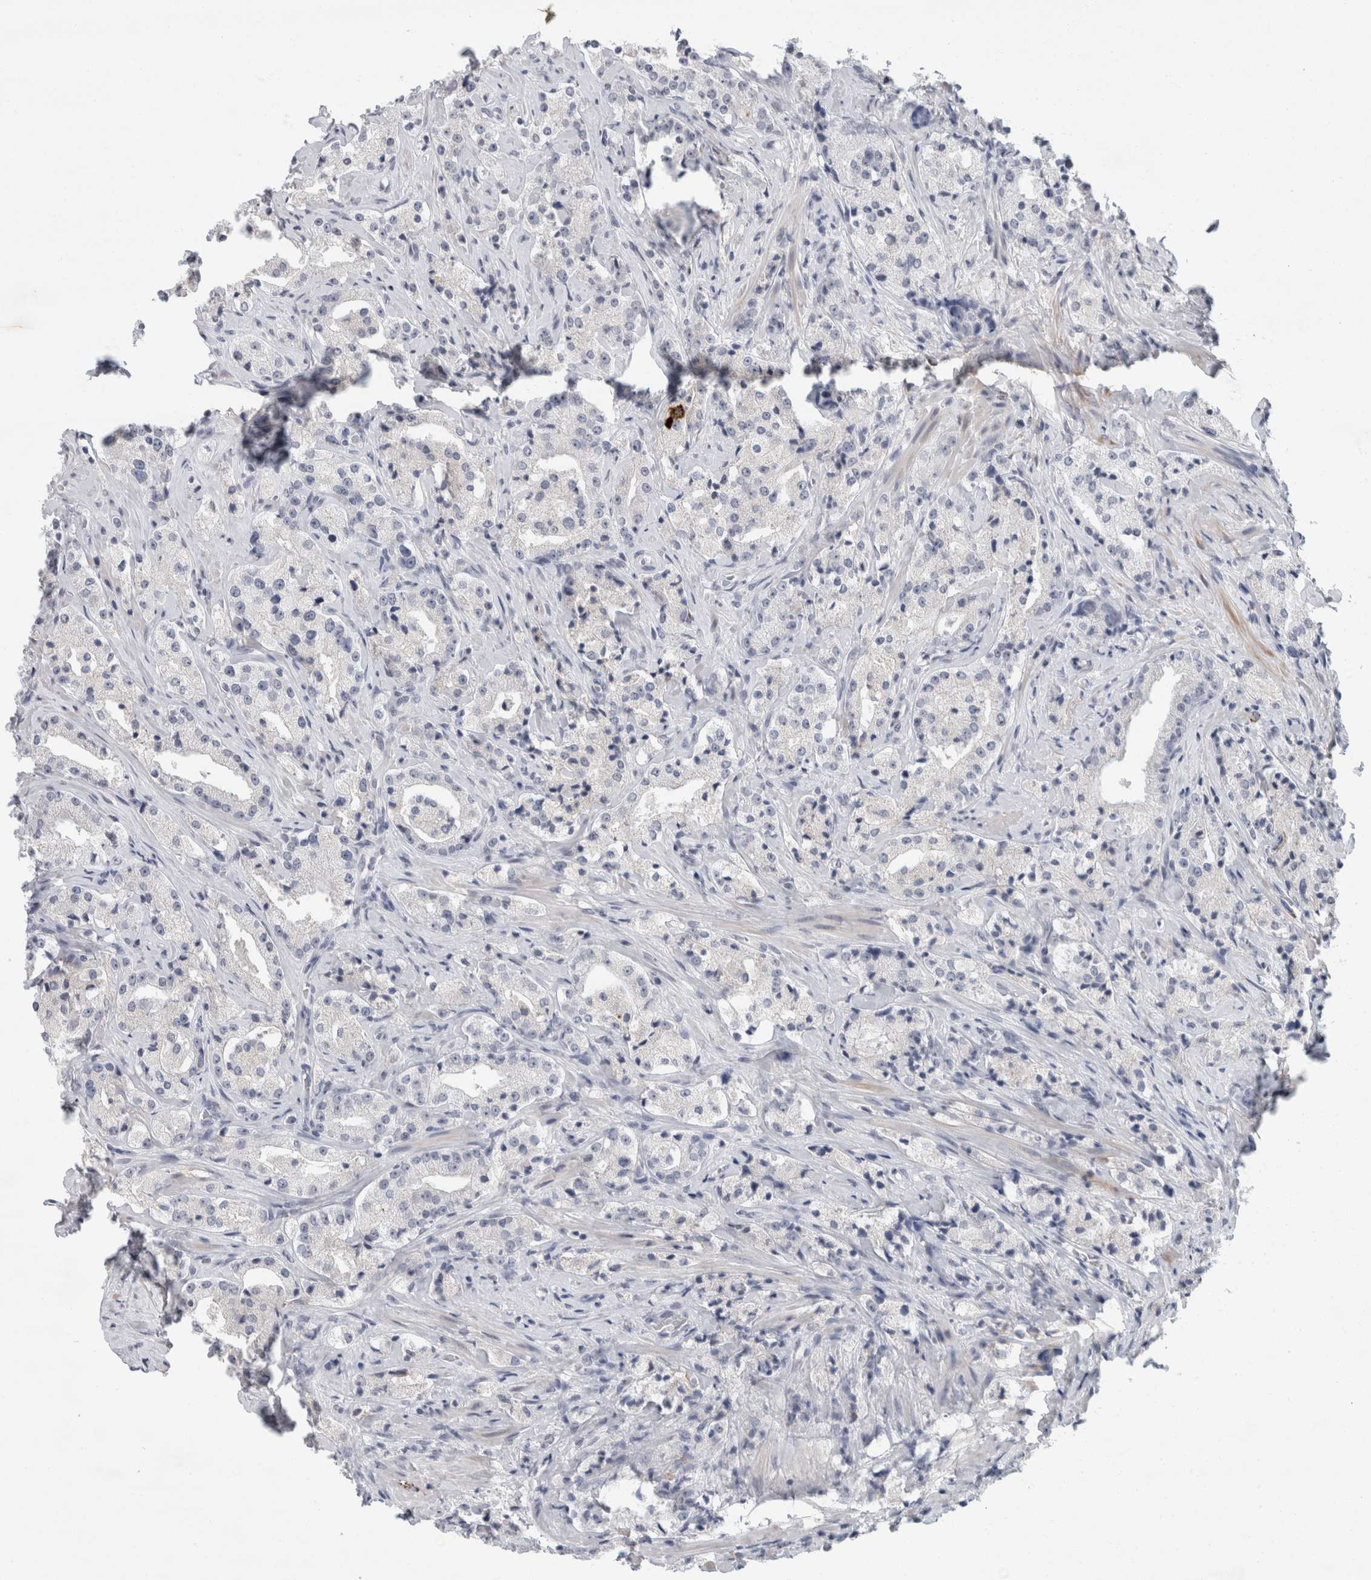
{"staining": {"intensity": "negative", "quantity": "none", "location": "none"}, "tissue": "prostate cancer", "cell_type": "Tumor cells", "image_type": "cancer", "snomed": [{"axis": "morphology", "description": "Adenocarcinoma, High grade"}, {"axis": "topography", "description": "Prostate"}], "caption": "Photomicrograph shows no protein positivity in tumor cells of prostate cancer tissue. (IHC, brightfield microscopy, high magnification).", "gene": "NIPA1", "patient": {"sex": "male", "age": 63}}